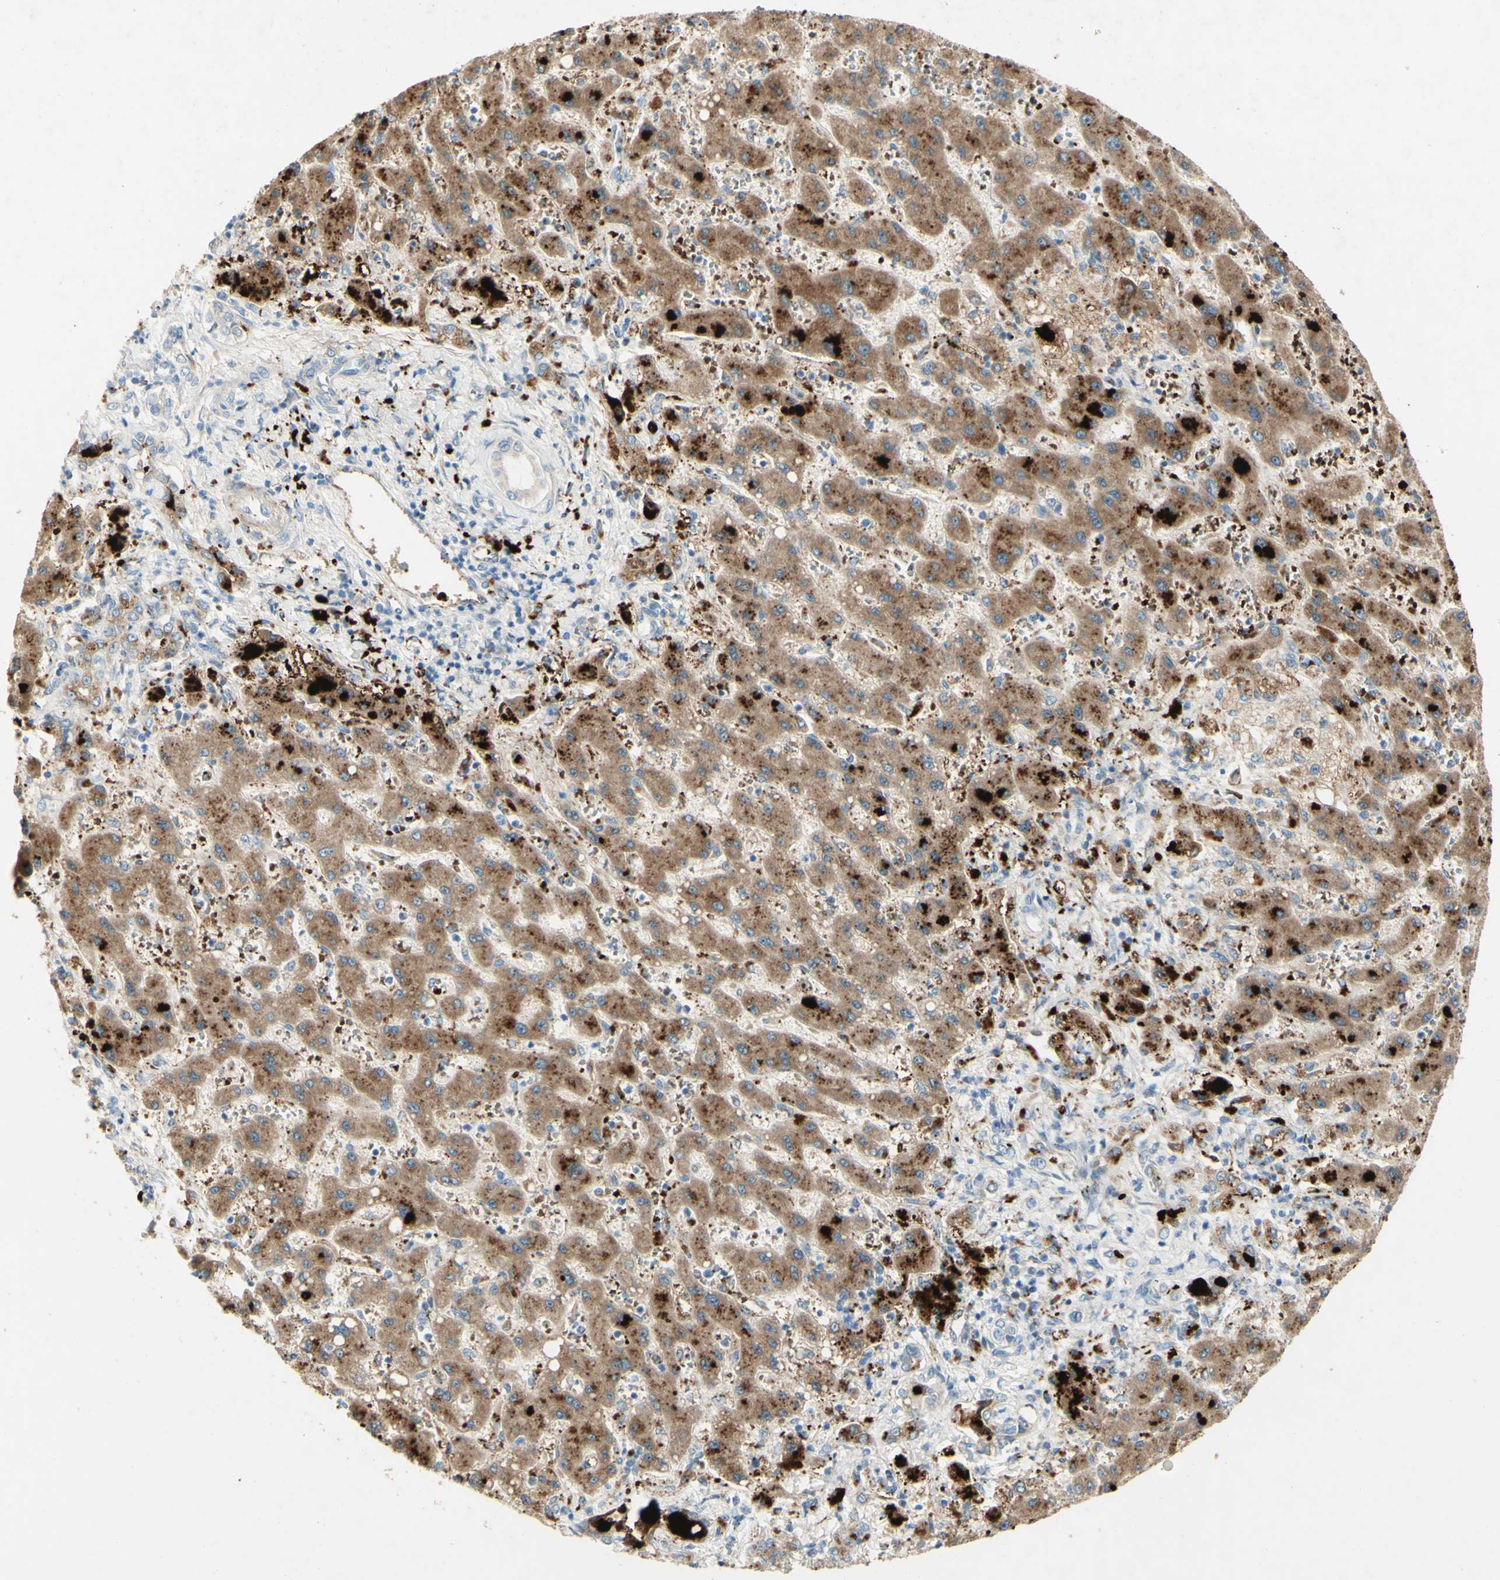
{"staining": {"intensity": "negative", "quantity": "none", "location": "none"}, "tissue": "liver cancer", "cell_type": "Tumor cells", "image_type": "cancer", "snomed": [{"axis": "morphology", "description": "Cholangiocarcinoma"}, {"axis": "topography", "description": "Liver"}], "caption": "Tumor cells show no significant expression in liver cancer.", "gene": "GAN", "patient": {"sex": "male", "age": 50}}